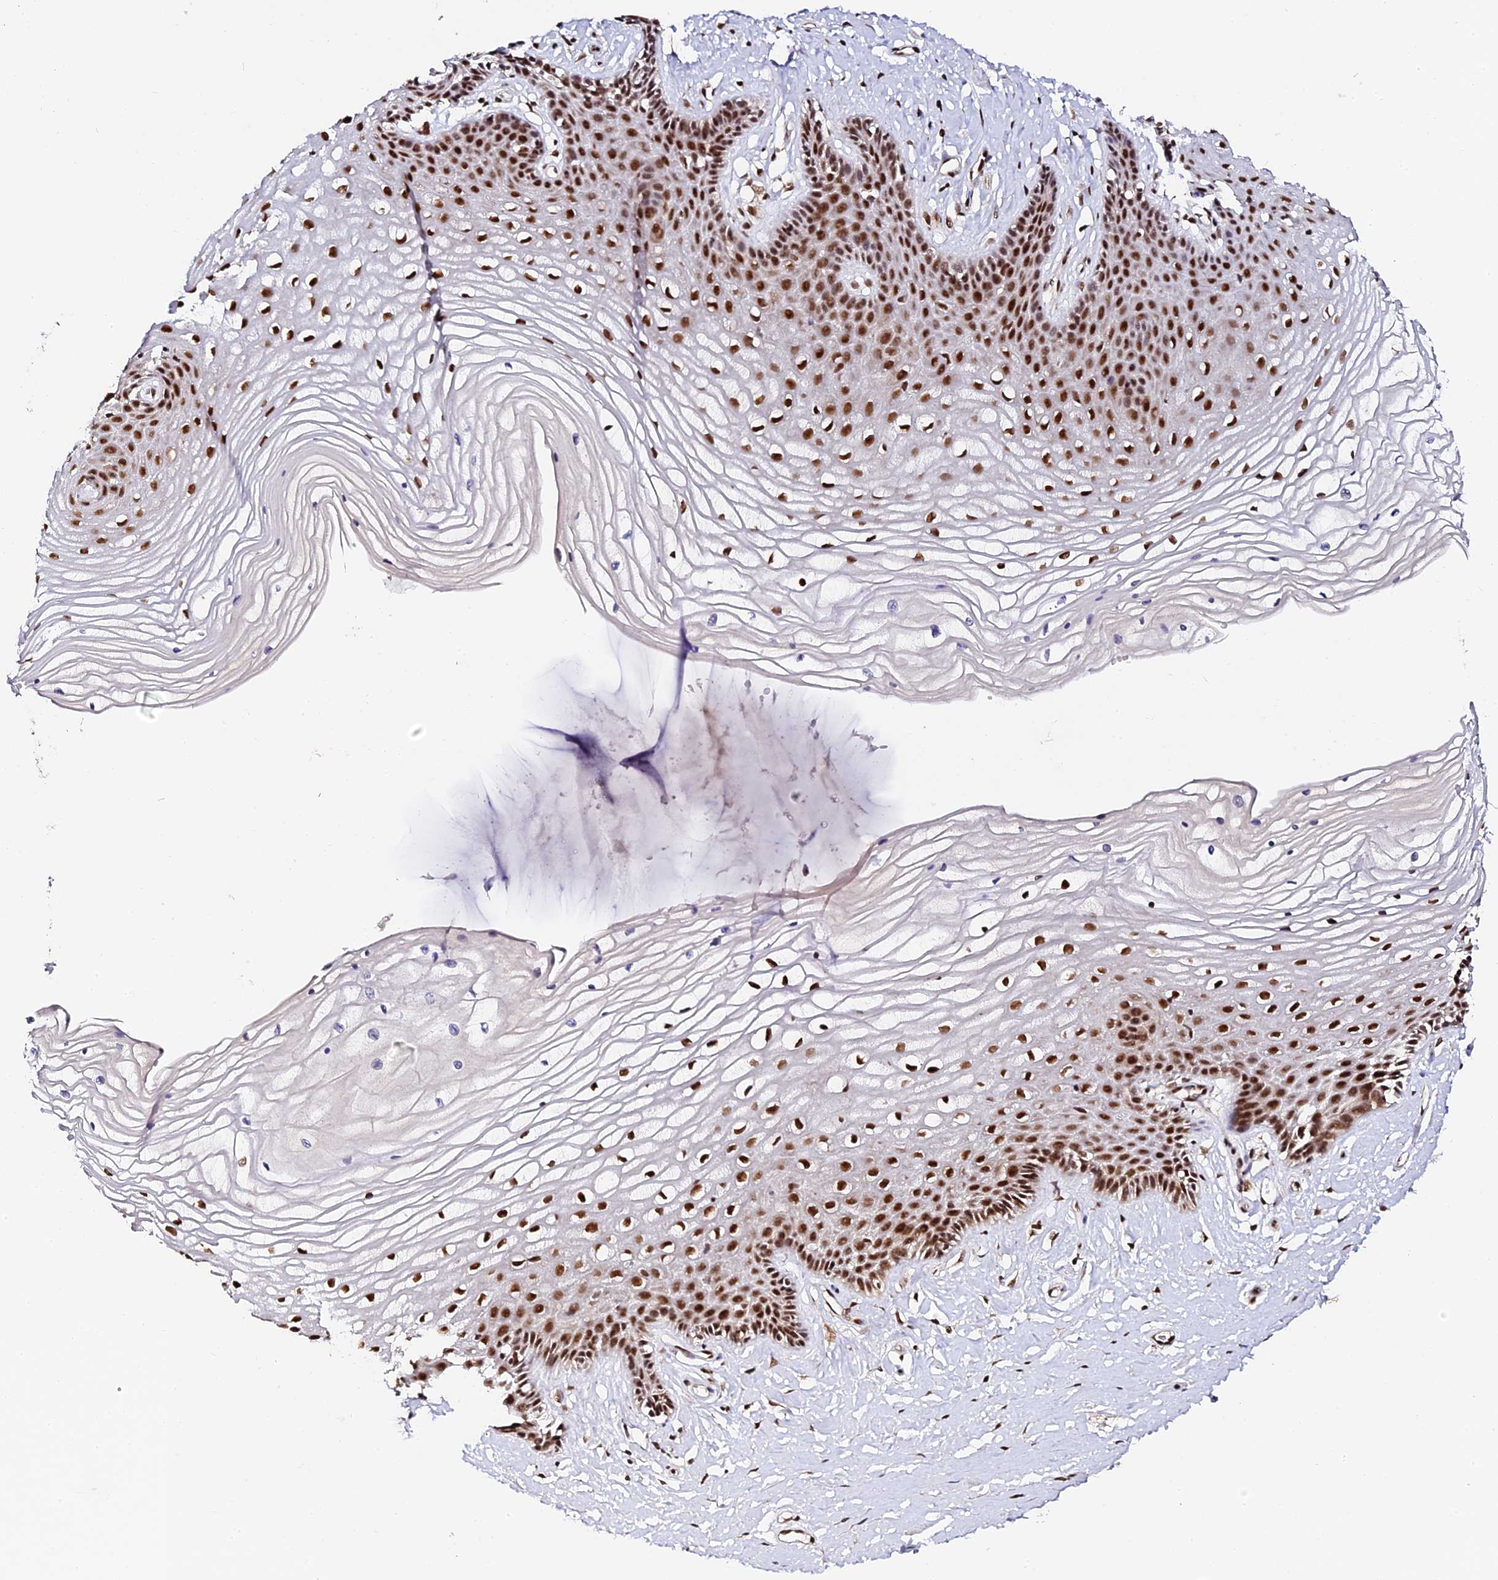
{"staining": {"intensity": "strong", "quantity": ">75%", "location": "nuclear"}, "tissue": "vagina", "cell_type": "Squamous epithelial cells", "image_type": "normal", "snomed": [{"axis": "morphology", "description": "Normal tissue, NOS"}, {"axis": "topography", "description": "Vagina"}, {"axis": "topography", "description": "Cervix"}], "caption": "The immunohistochemical stain highlights strong nuclear staining in squamous epithelial cells of unremarkable vagina.", "gene": "MCRS1", "patient": {"sex": "female", "age": 40}}